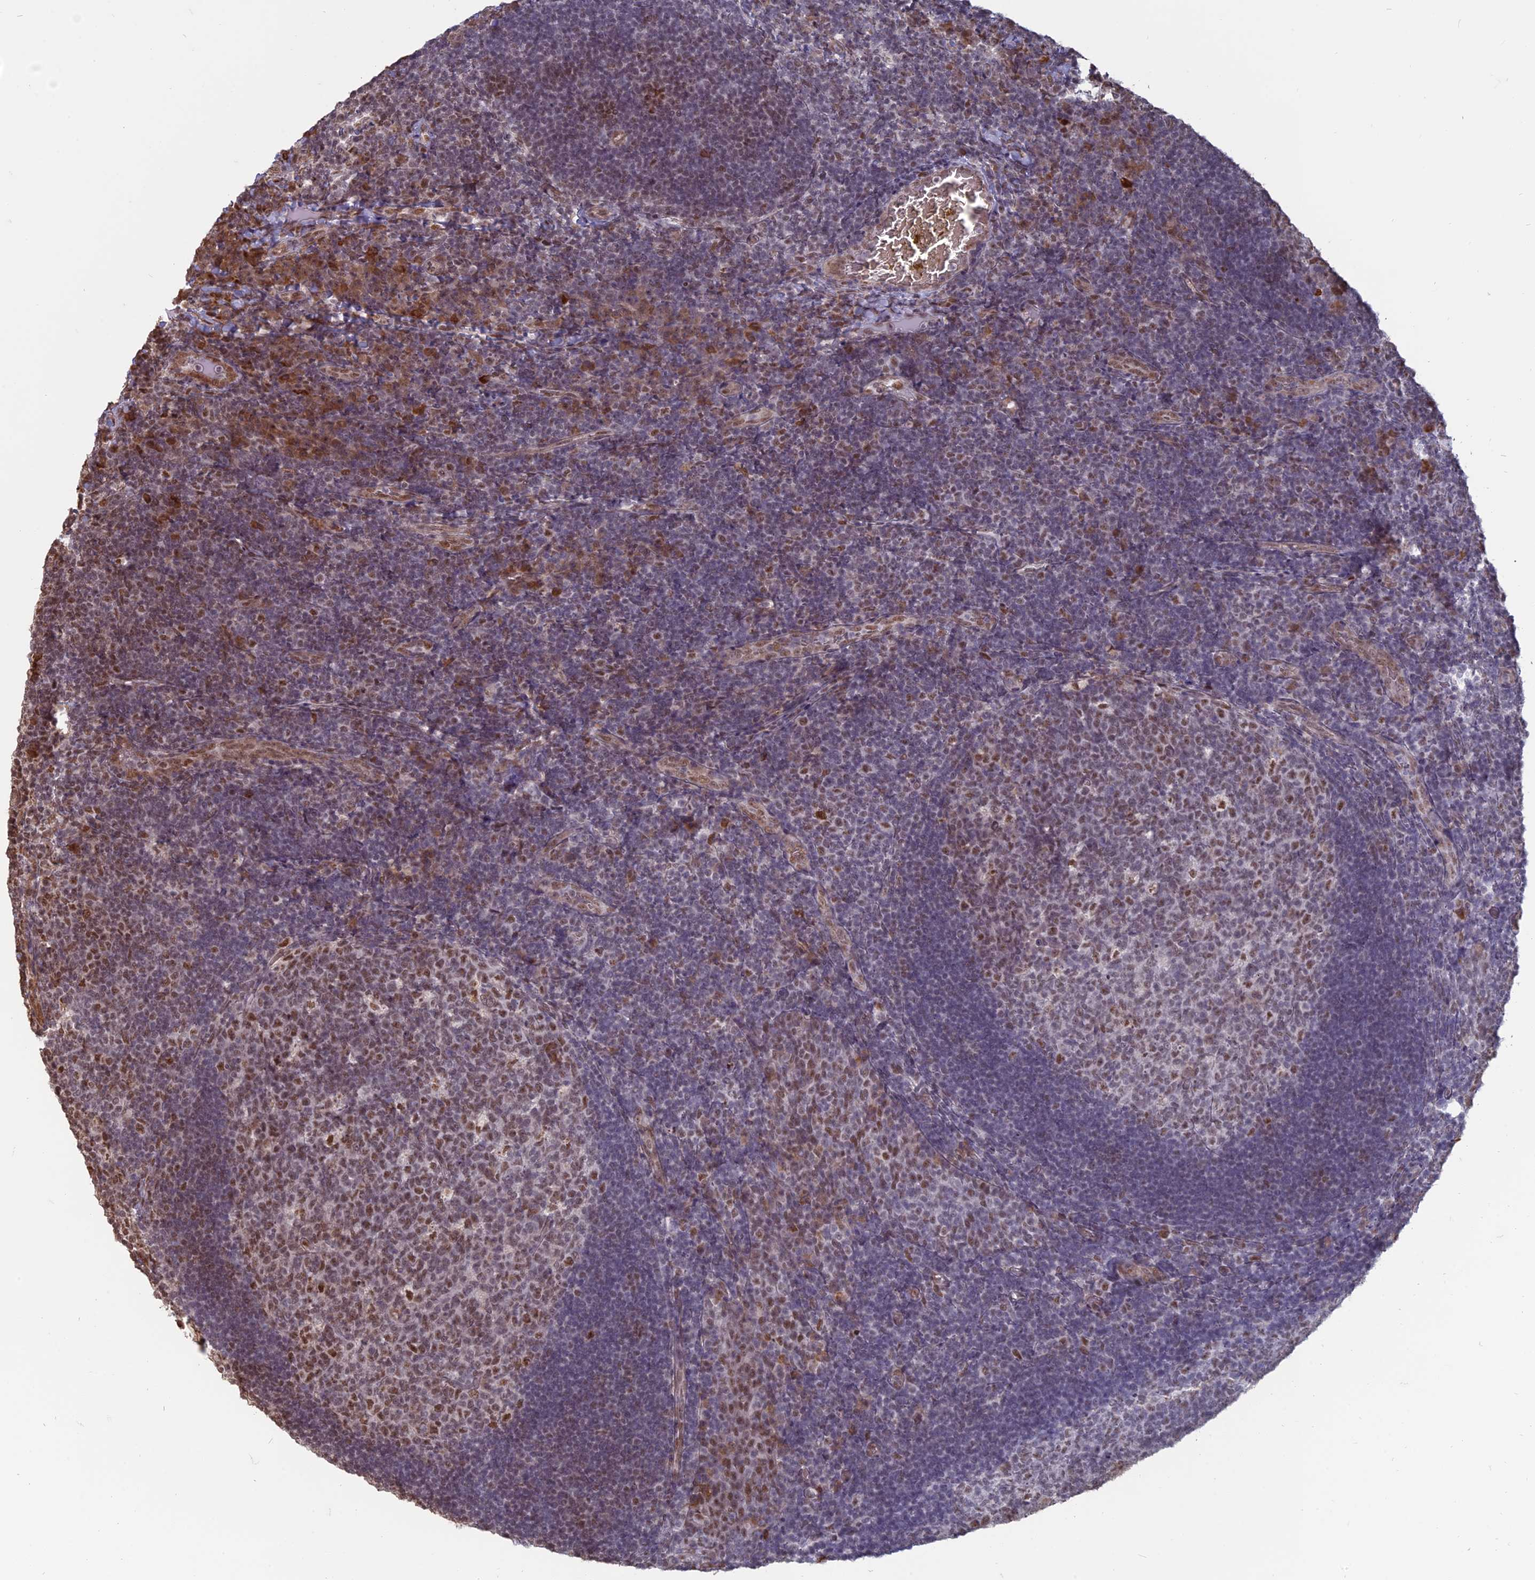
{"staining": {"intensity": "moderate", "quantity": "25%-75%", "location": "nuclear"}, "tissue": "tonsil", "cell_type": "Germinal center cells", "image_type": "normal", "snomed": [{"axis": "morphology", "description": "Normal tissue, NOS"}, {"axis": "topography", "description": "Tonsil"}], "caption": "The histopathology image displays a brown stain indicating the presence of a protein in the nuclear of germinal center cells in tonsil.", "gene": "MFAP1", "patient": {"sex": "male", "age": 17}}